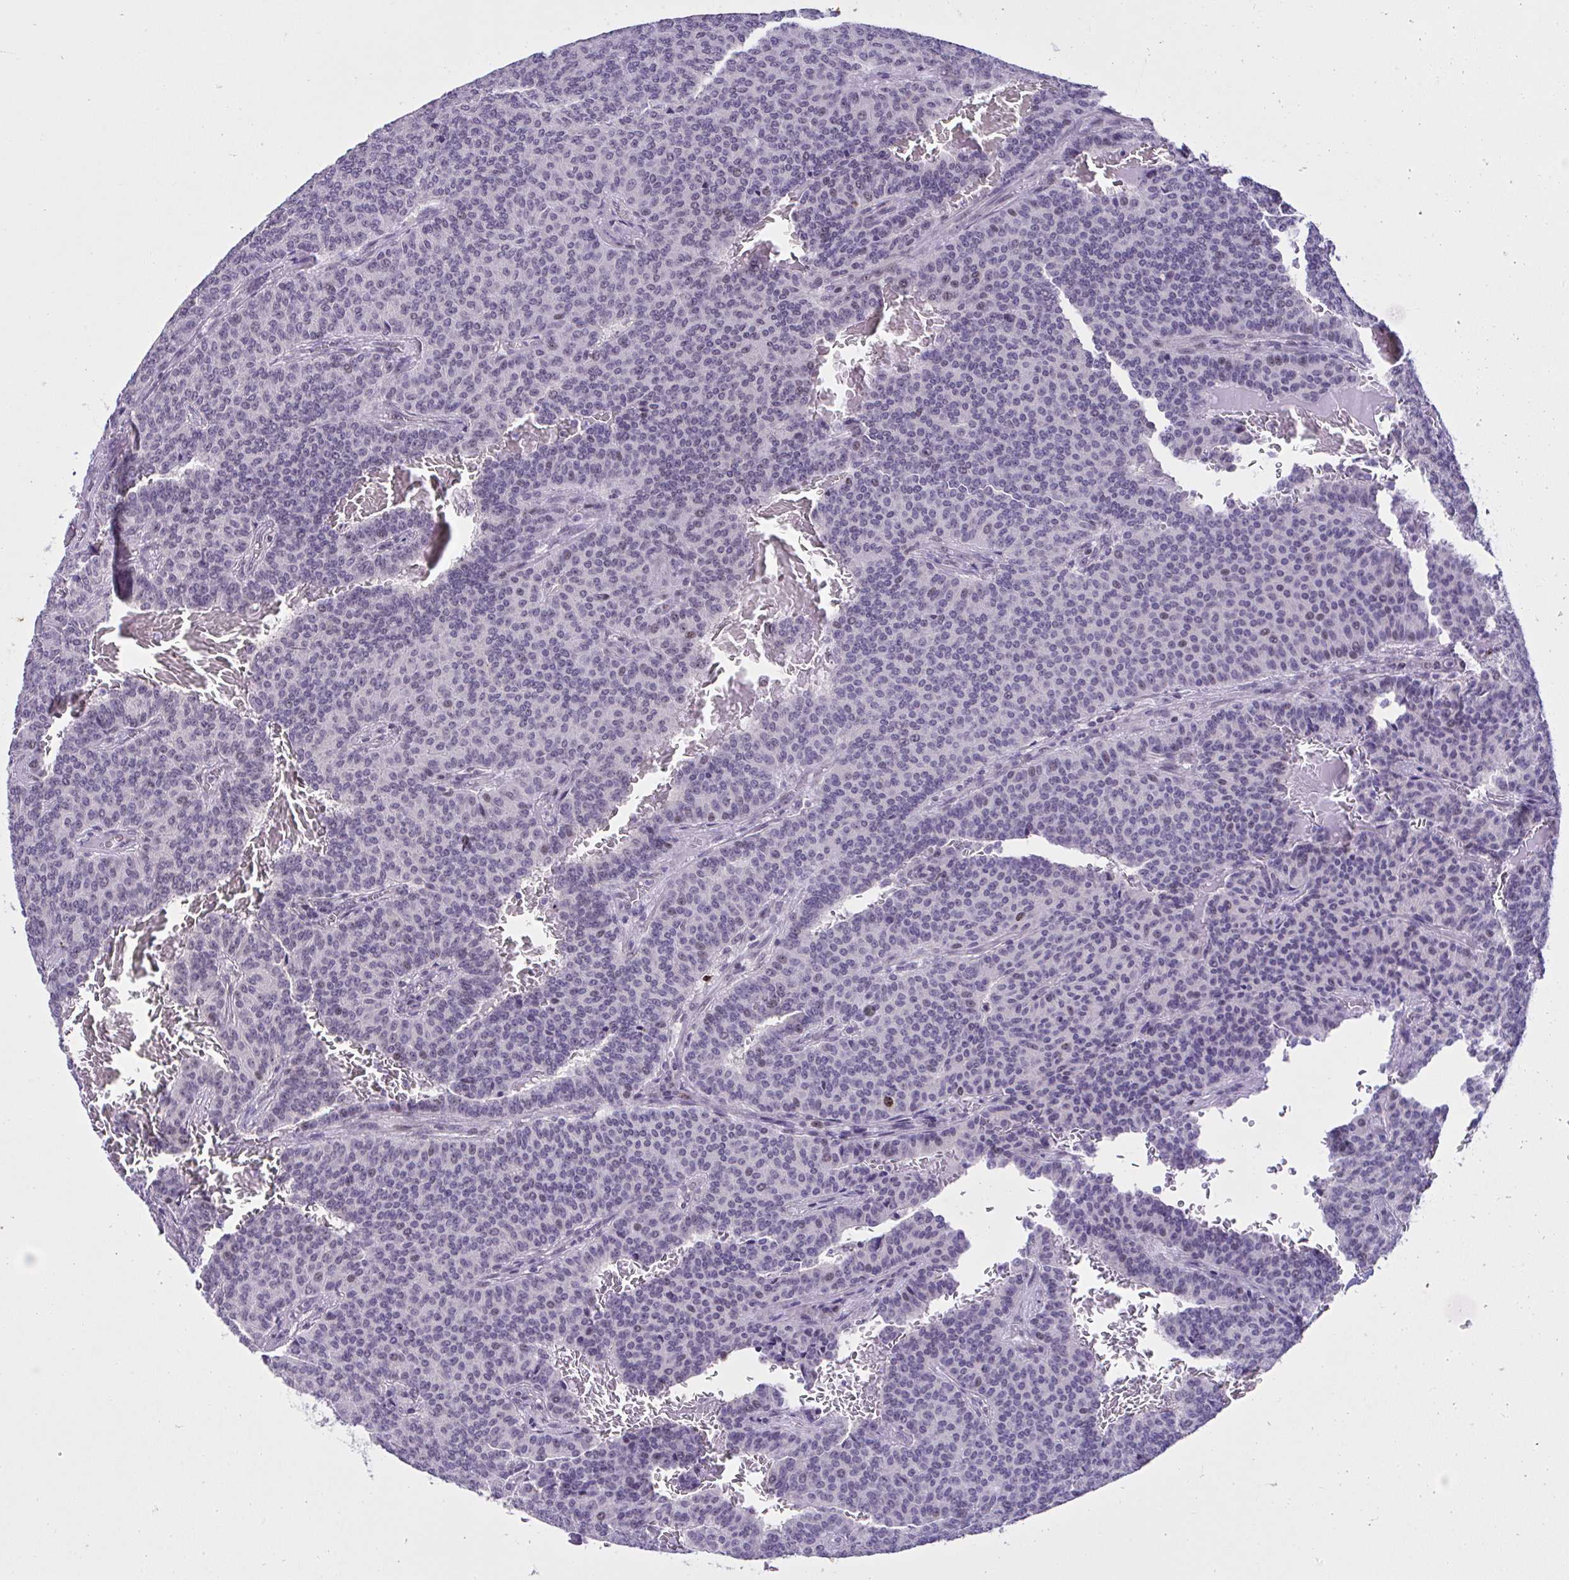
{"staining": {"intensity": "negative", "quantity": "none", "location": "none"}, "tissue": "carcinoid", "cell_type": "Tumor cells", "image_type": "cancer", "snomed": [{"axis": "morphology", "description": "Carcinoid, malignant, NOS"}, {"axis": "topography", "description": "Lung"}], "caption": "Carcinoid was stained to show a protein in brown. There is no significant positivity in tumor cells.", "gene": "CEP72", "patient": {"sex": "male", "age": 61}}